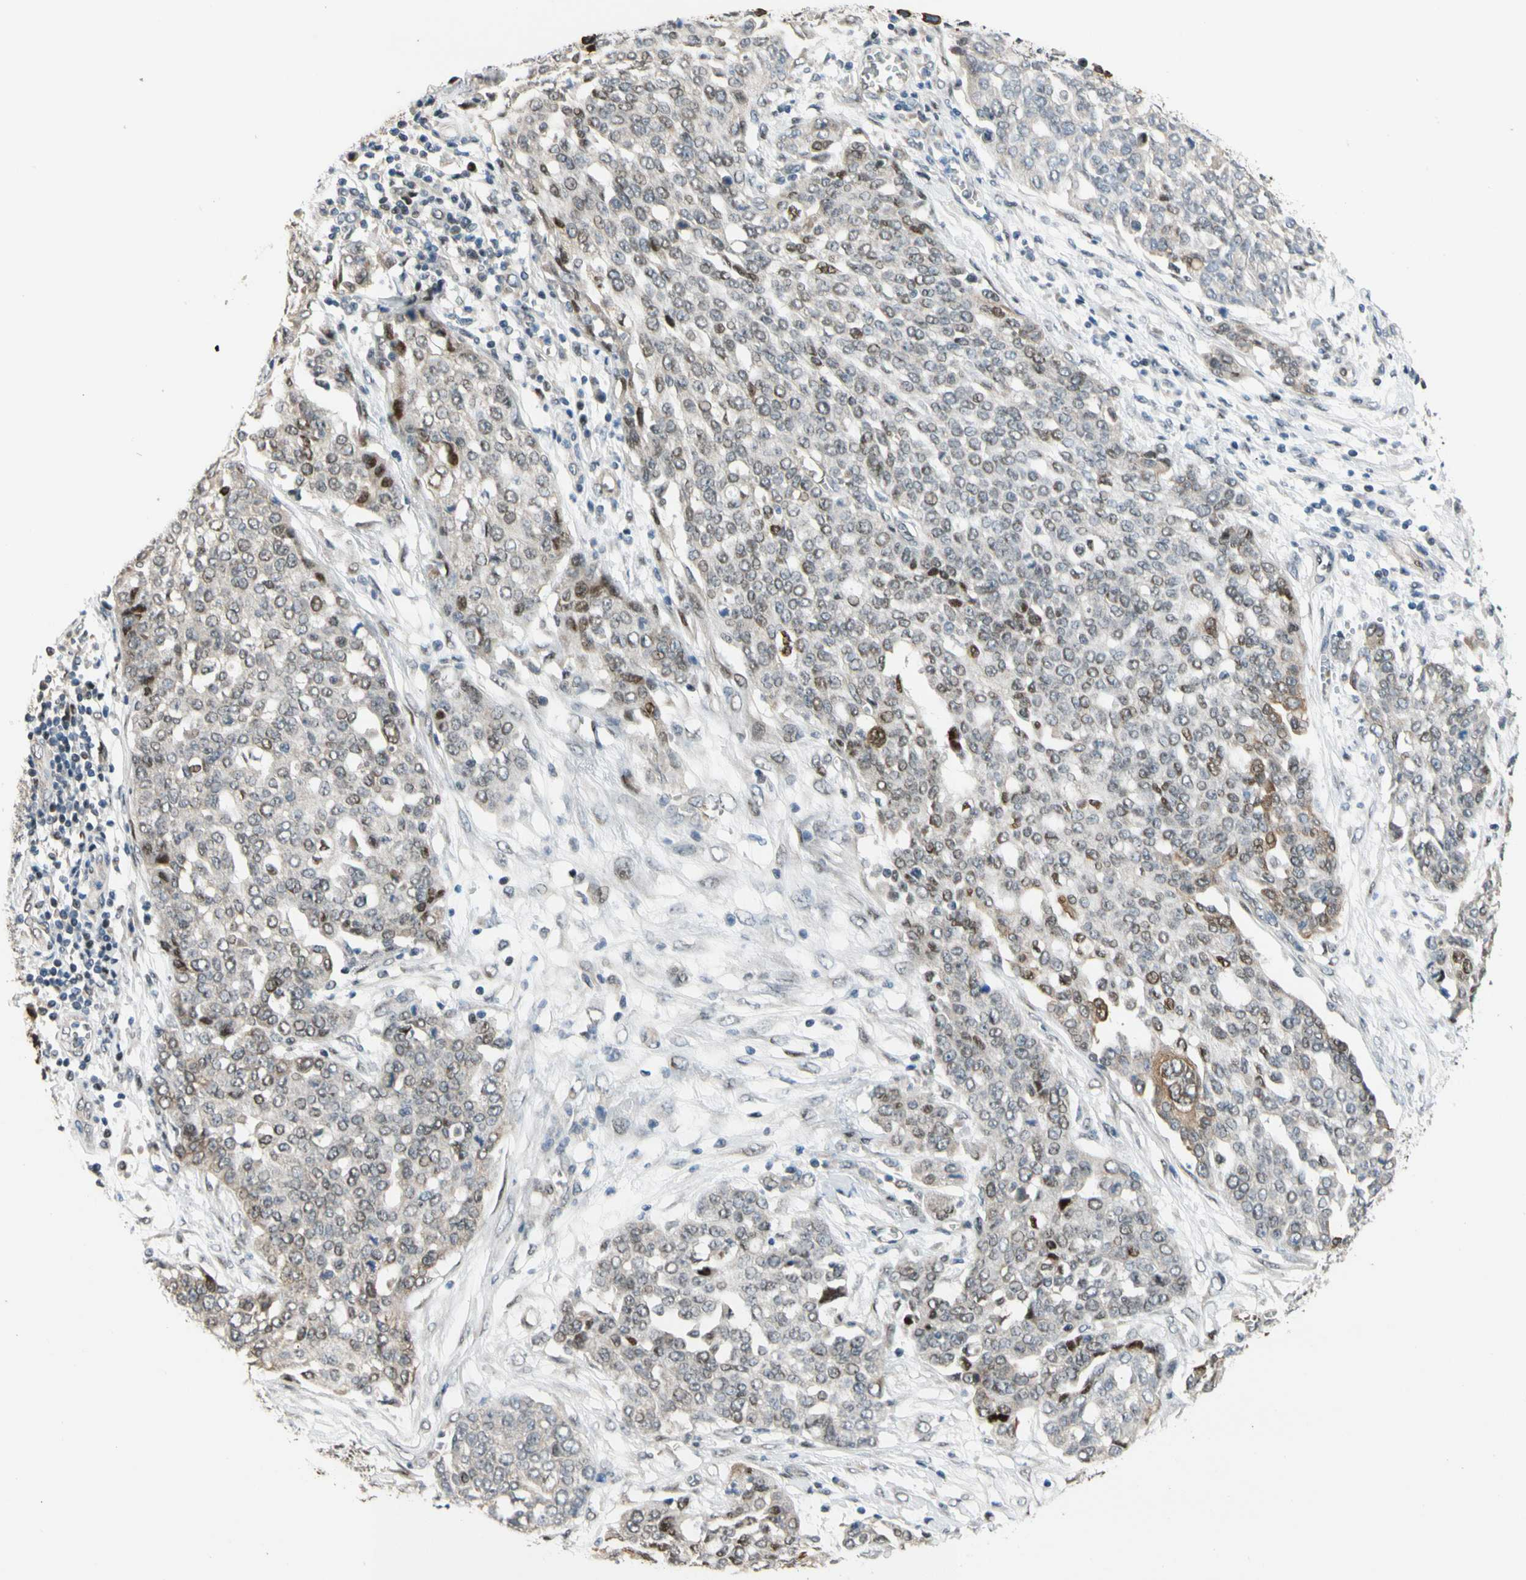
{"staining": {"intensity": "moderate", "quantity": "25%-75%", "location": "nuclear"}, "tissue": "ovarian cancer", "cell_type": "Tumor cells", "image_type": "cancer", "snomed": [{"axis": "morphology", "description": "Cystadenocarcinoma, serous, NOS"}, {"axis": "topography", "description": "Soft tissue"}, {"axis": "topography", "description": "Ovary"}], "caption": "This is a micrograph of immunohistochemistry (IHC) staining of ovarian cancer (serous cystadenocarcinoma), which shows moderate positivity in the nuclear of tumor cells.", "gene": "ZNF184", "patient": {"sex": "female", "age": 57}}